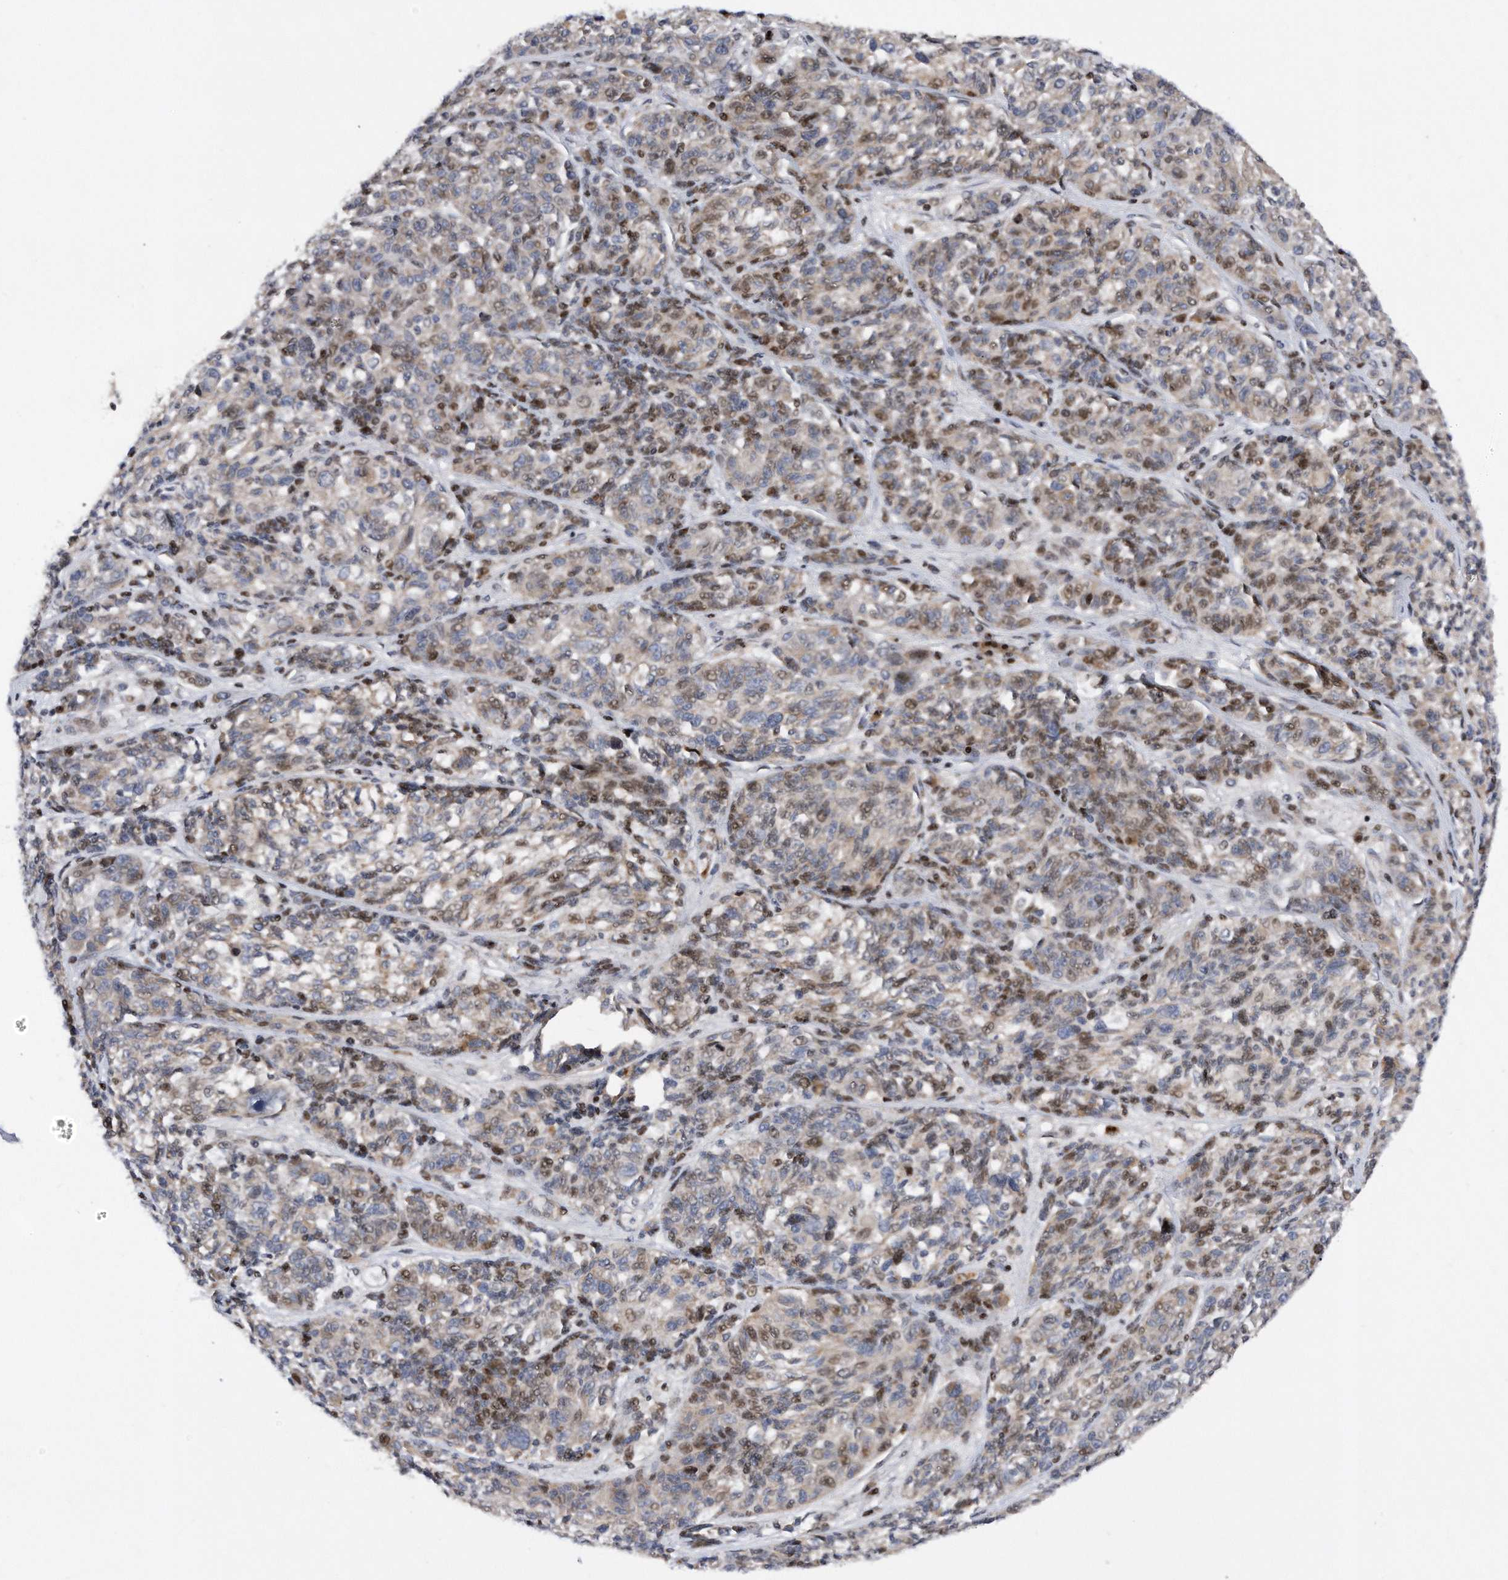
{"staining": {"intensity": "weak", "quantity": "25%-75%", "location": "cytoplasmic/membranous,nuclear"}, "tissue": "melanoma", "cell_type": "Tumor cells", "image_type": "cancer", "snomed": [{"axis": "morphology", "description": "Malignant melanoma, NOS"}, {"axis": "topography", "description": "Skin"}], "caption": "A micrograph showing weak cytoplasmic/membranous and nuclear positivity in about 25%-75% of tumor cells in malignant melanoma, as visualized by brown immunohistochemical staining.", "gene": "CDH12", "patient": {"sex": "male", "age": 53}}